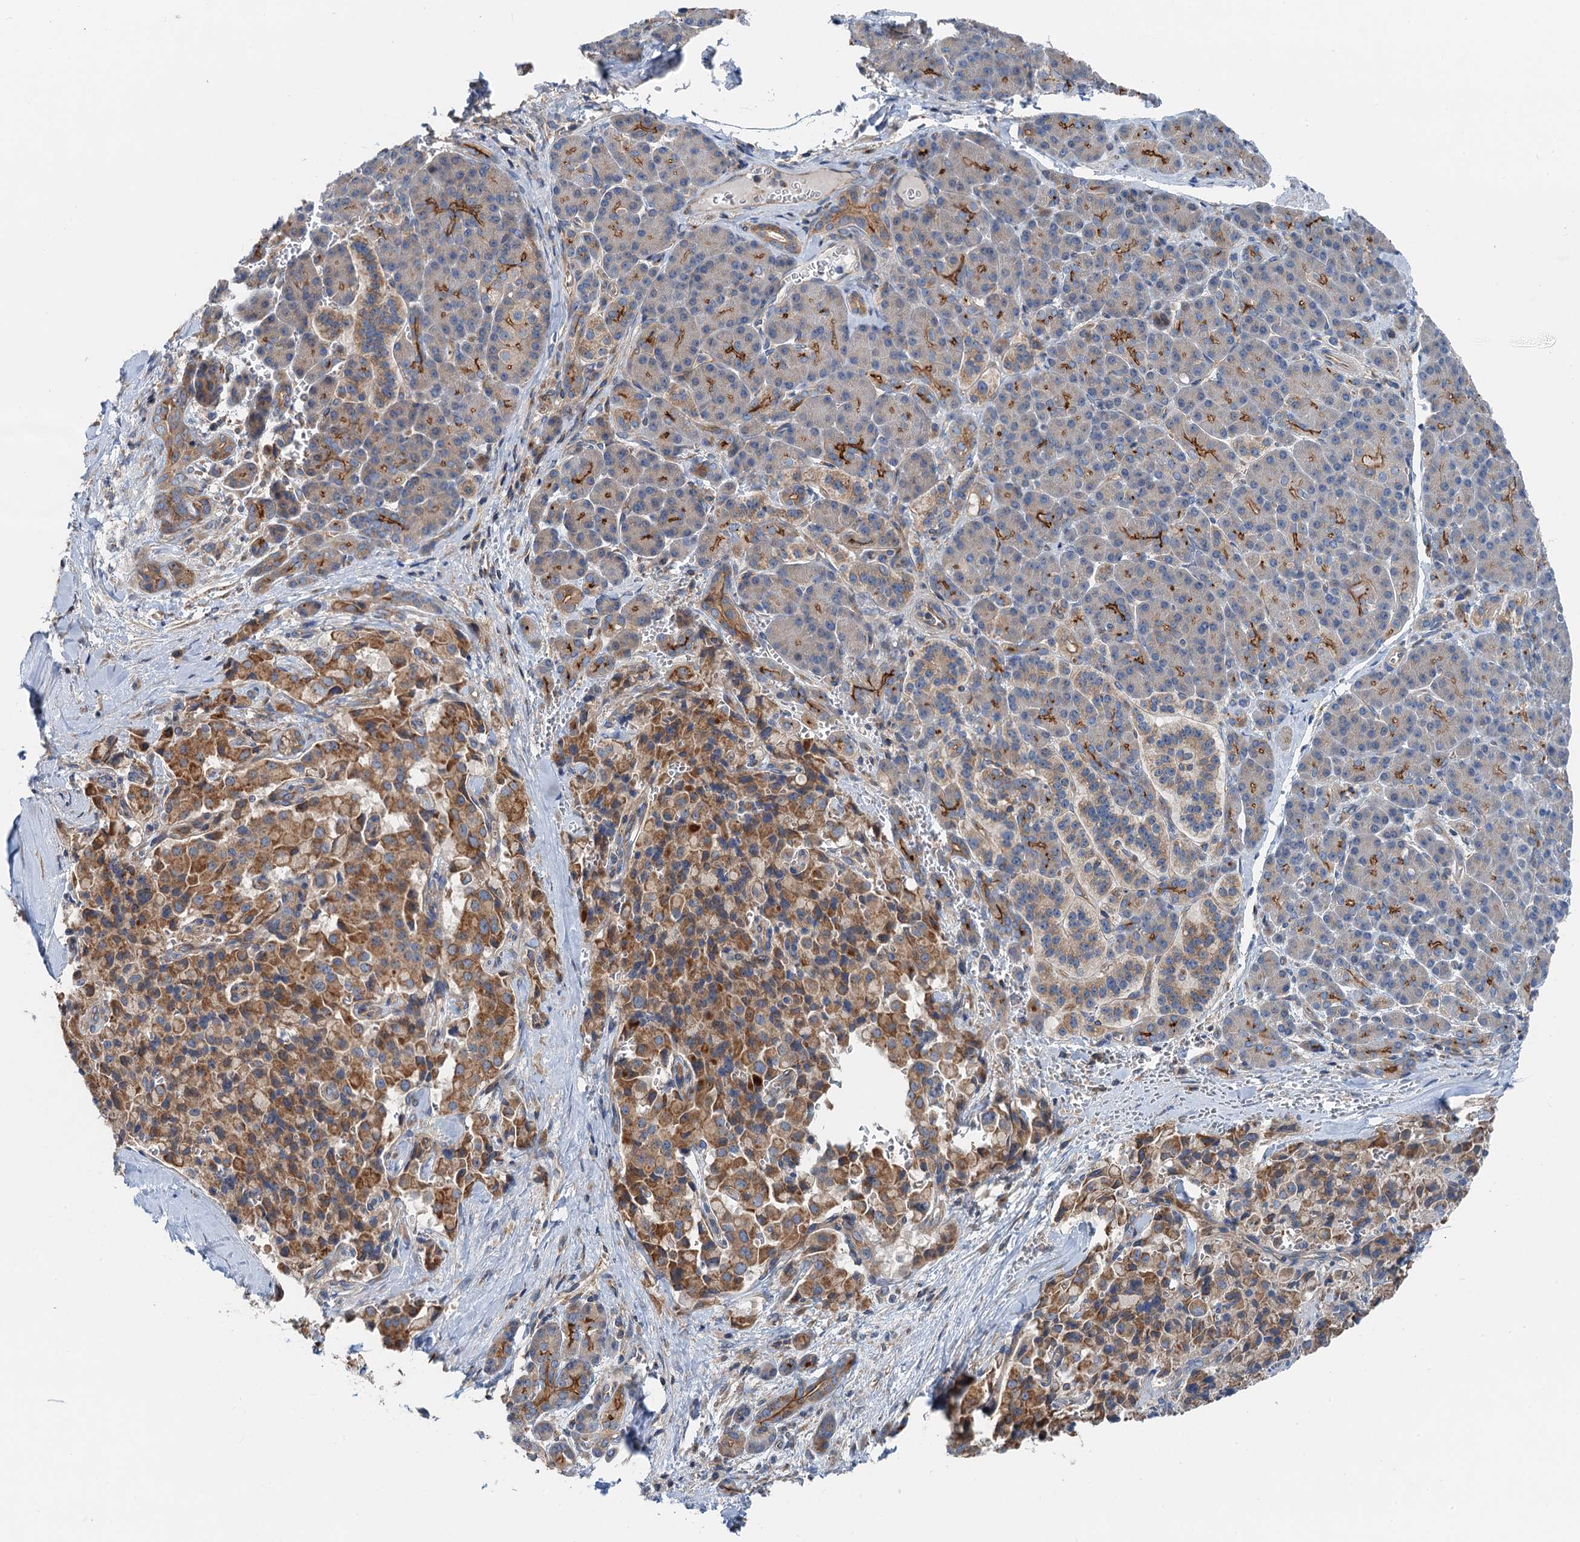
{"staining": {"intensity": "moderate", "quantity": ">75%", "location": "cytoplasmic/membranous"}, "tissue": "pancreatic cancer", "cell_type": "Tumor cells", "image_type": "cancer", "snomed": [{"axis": "morphology", "description": "Adenocarcinoma, NOS"}, {"axis": "topography", "description": "Pancreas"}], "caption": "Immunohistochemistry (IHC) staining of adenocarcinoma (pancreatic), which shows medium levels of moderate cytoplasmic/membranous positivity in approximately >75% of tumor cells indicating moderate cytoplasmic/membranous protein expression. The staining was performed using DAB (brown) for protein detection and nuclei were counterstained in hematoxylin (blue).", "gene": "ANKRD26", "patient": {"sex": "male", "age": 65}}